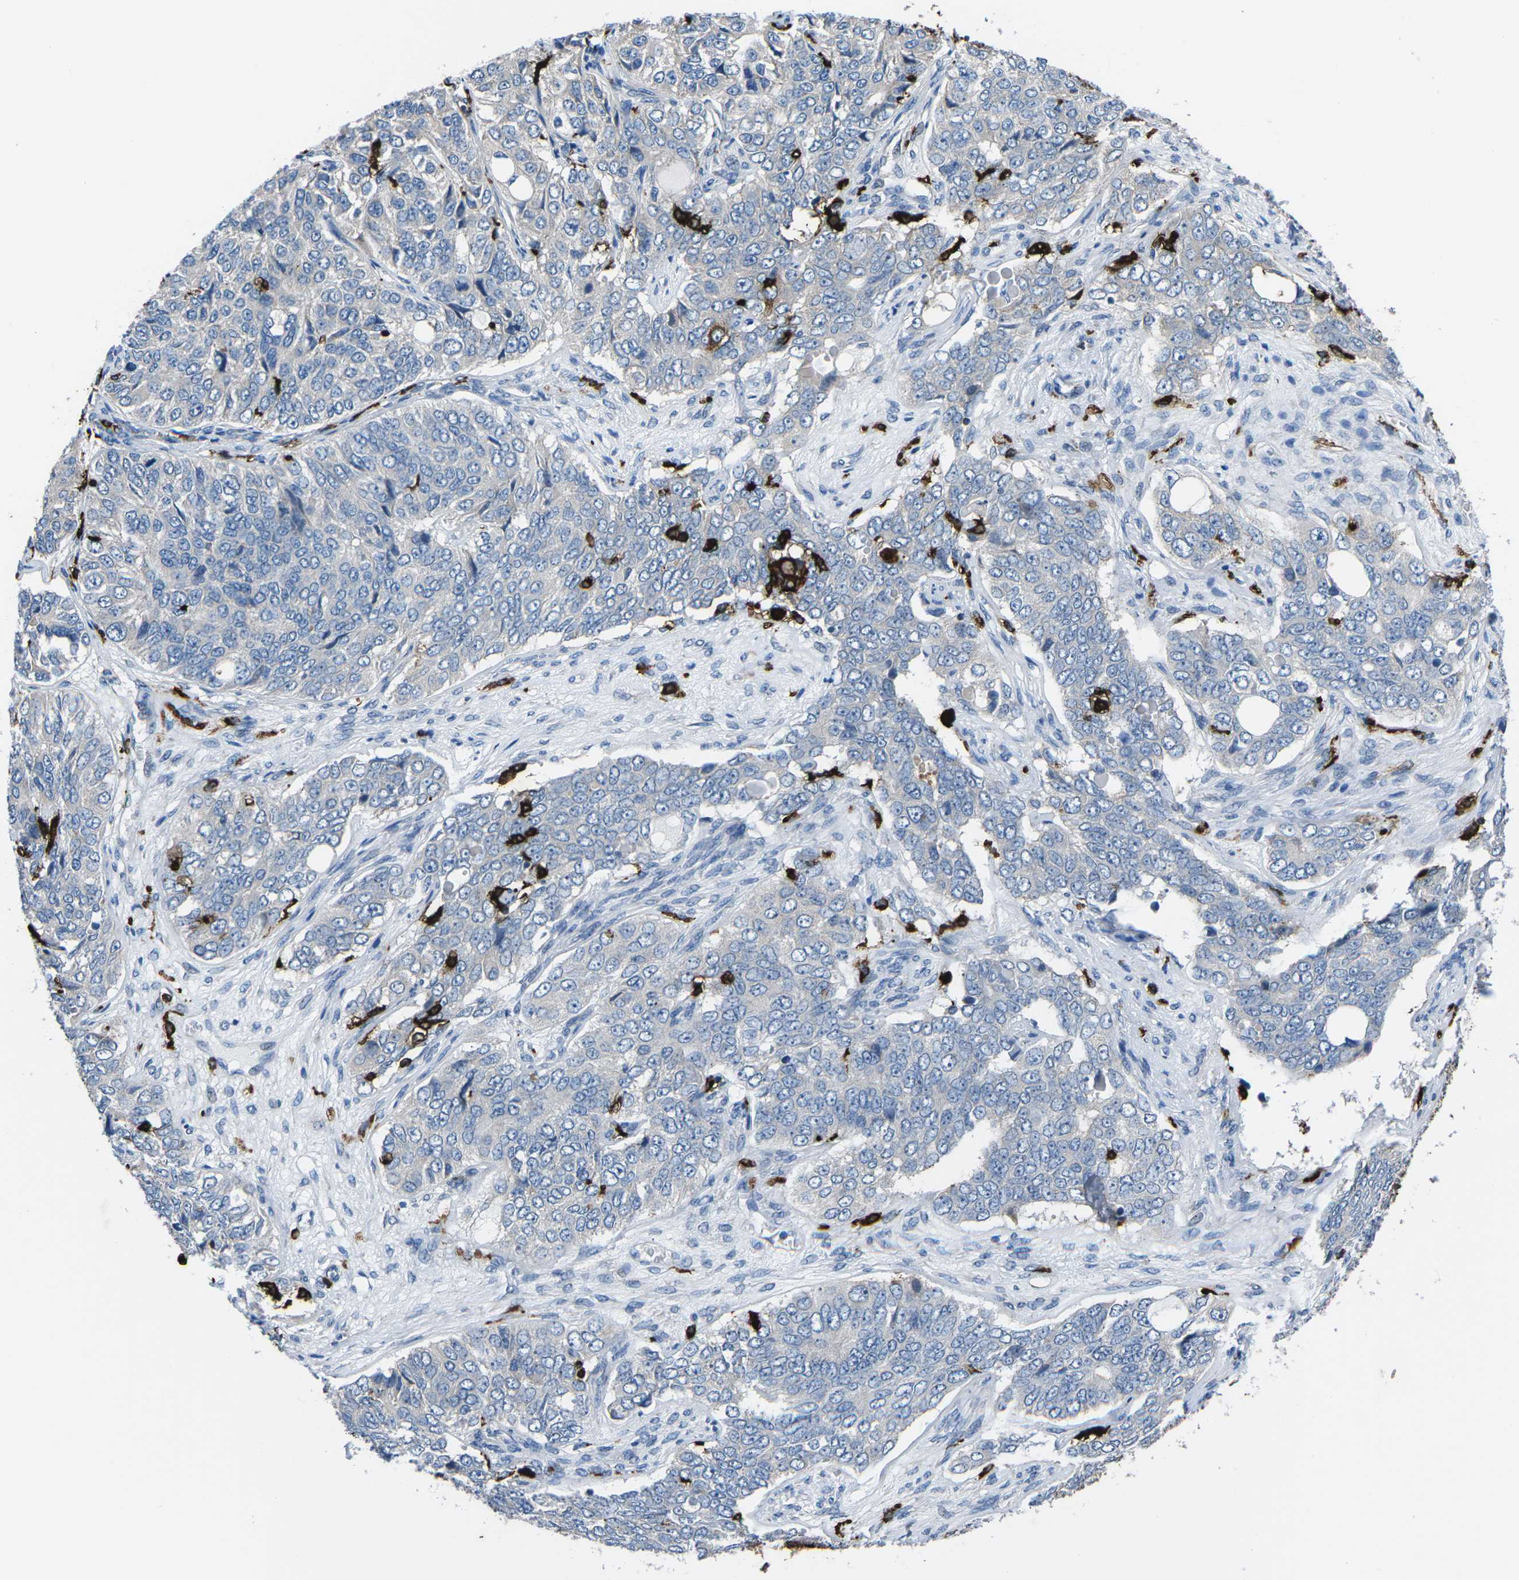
{"staining": {"intensity": "negative", "quantity": "none", "location": "none"}, "tissue": "ovarian cancer", "cell_type": "Tumor cells", "image_type": "cancer", "snomed": [{"axis": "morphology", "description": "Carcinoma, endometroid"}, {"axis": "topography", "description": "Ovary"}], "caption": "A photomicrograph of ovarian cancer (endometroid carcinoma) stained for a protein reveals no brown staining in tumor cells.", "gene": "PTPN1", "patient": {"sex": "female", "age": 51}}